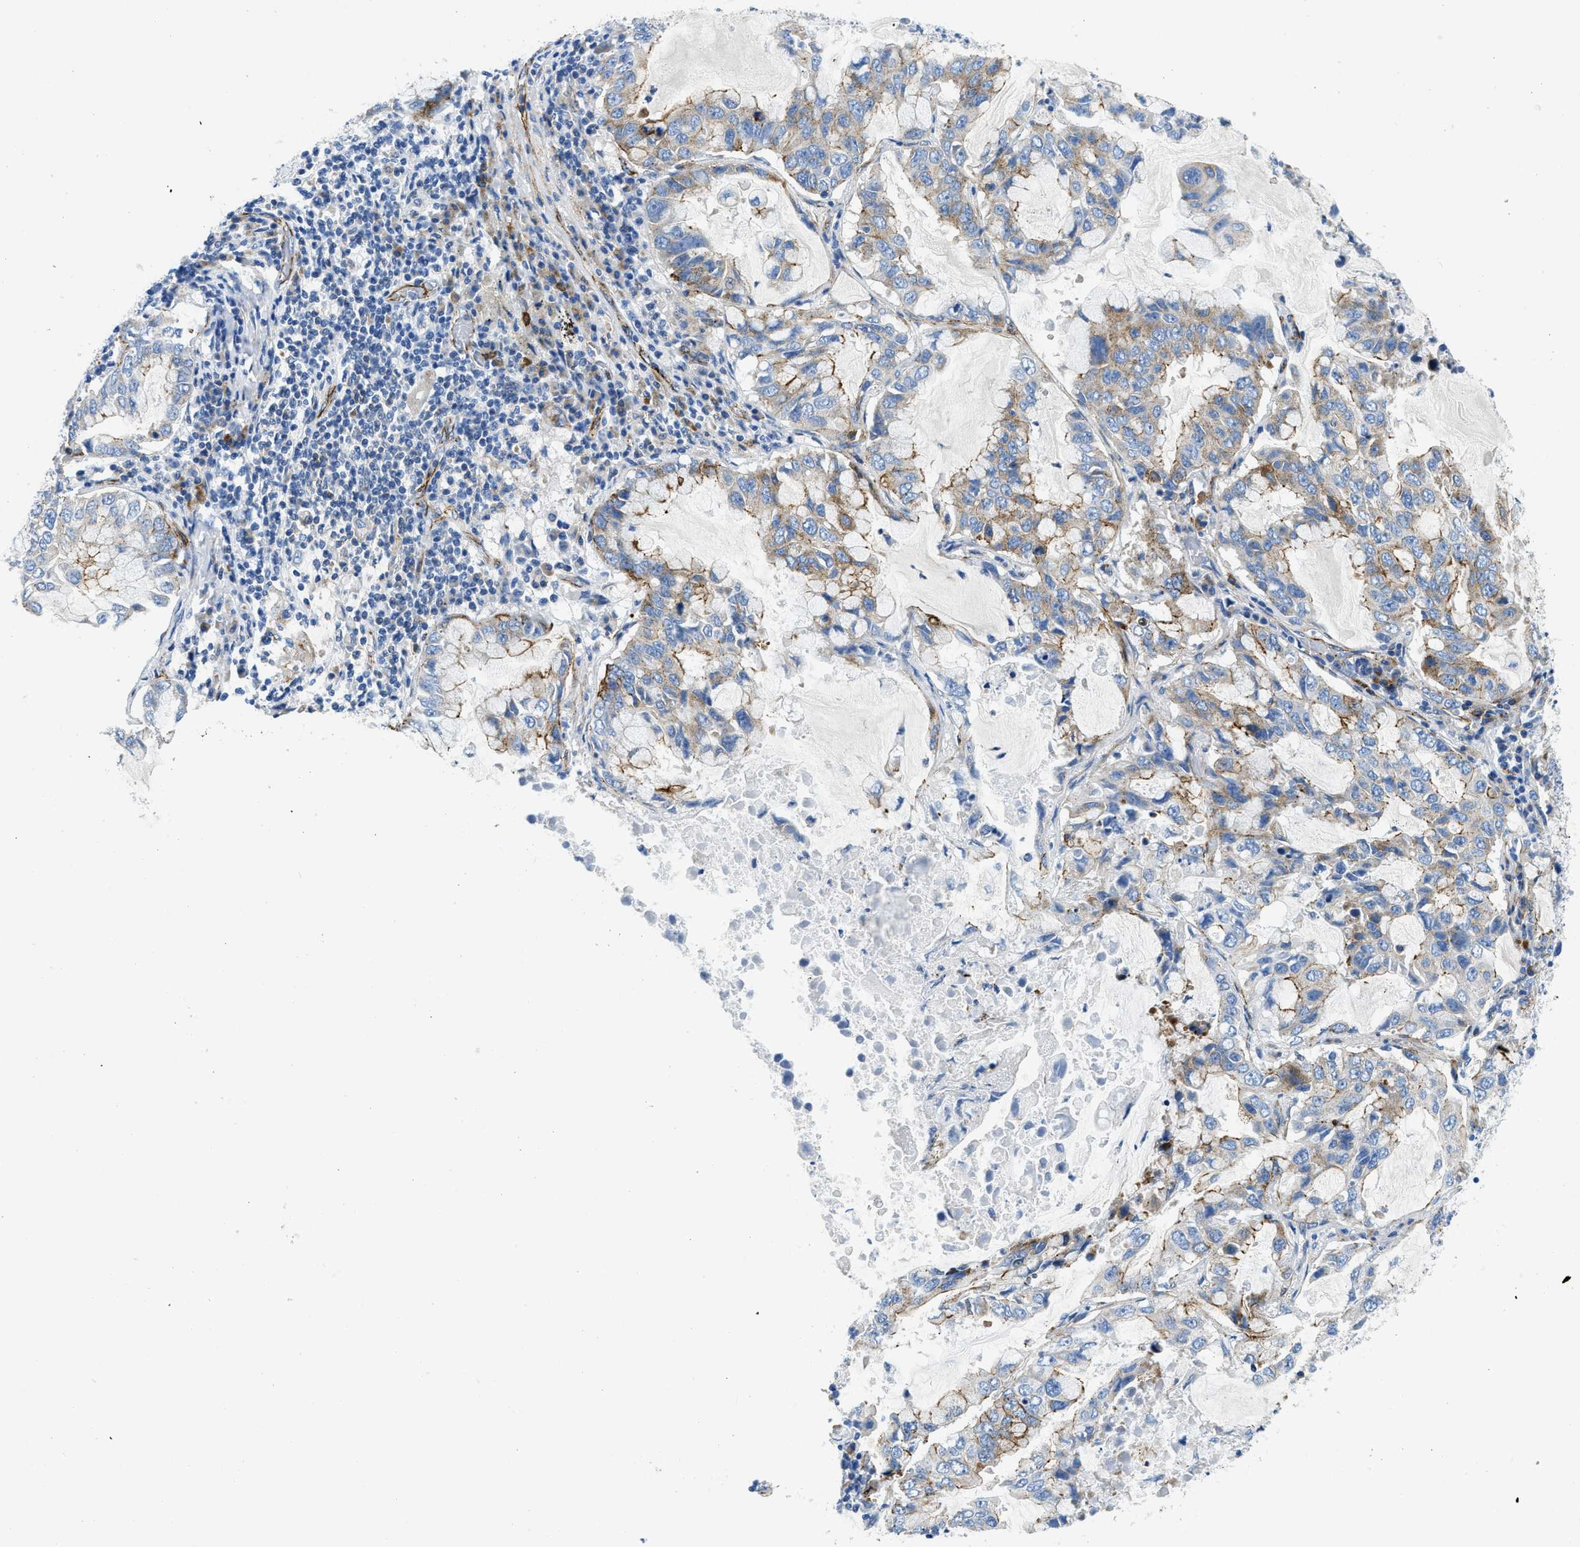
{"staining": {"intensity": "weak", "quantity": "25%-75%", "location": "cytoplasmic/membranous"}, "tissue": "lung cancer", "cell_type": "Tumor cells", "image_type": "cancer", "snomed": [{"axis": "morphology", "description": "Adenocarcinoma, NOS"}, {"axis": "topography", "description": "Lung"}], "caption": "Lung adenocarcinoma stained for a protein (brown) demonstrates weak cytoplasmic/membranous positive staining in approximately 25%-75% of tumor cells.", "gene": "CUTA", "patient": {"sex": "male", "age": 64}}